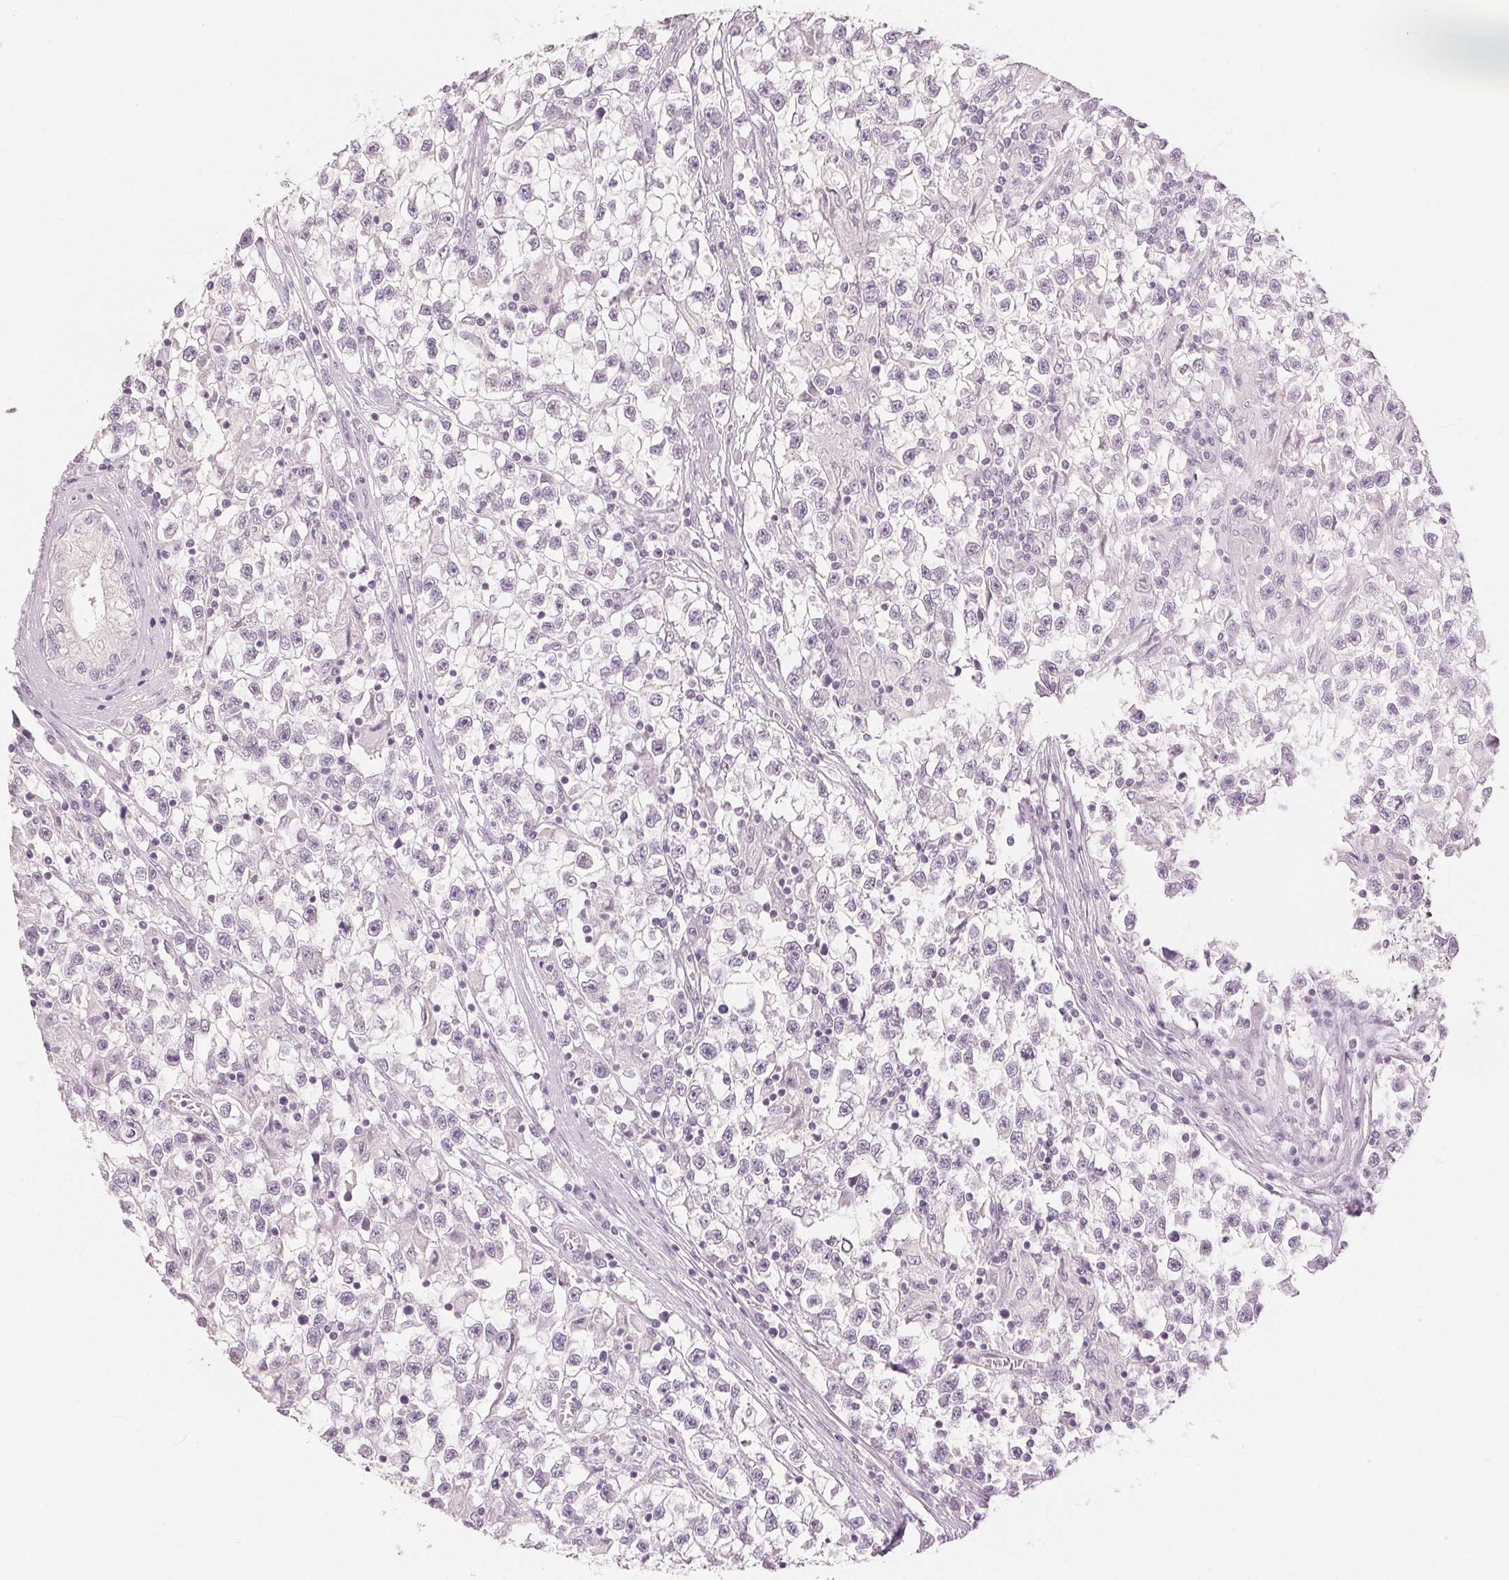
{"staining": {"intensity": "negative", "quantity": "none", "location": "none"}, "tissue": "testis cancer", "cell_type": "Tumor cells", "image_type": "cancer", "snomed": [{"axis": "morphology", "description": "Seminoma, NOS"}, {"axis": "topography", "description": "Testis"}], "caption": "Immunohistochemistry (IHC) of human testis seminoma shows no expression in tumor cells.", "gene": "SLC27A5", "patient": {"sex": "male", "age": 31}}